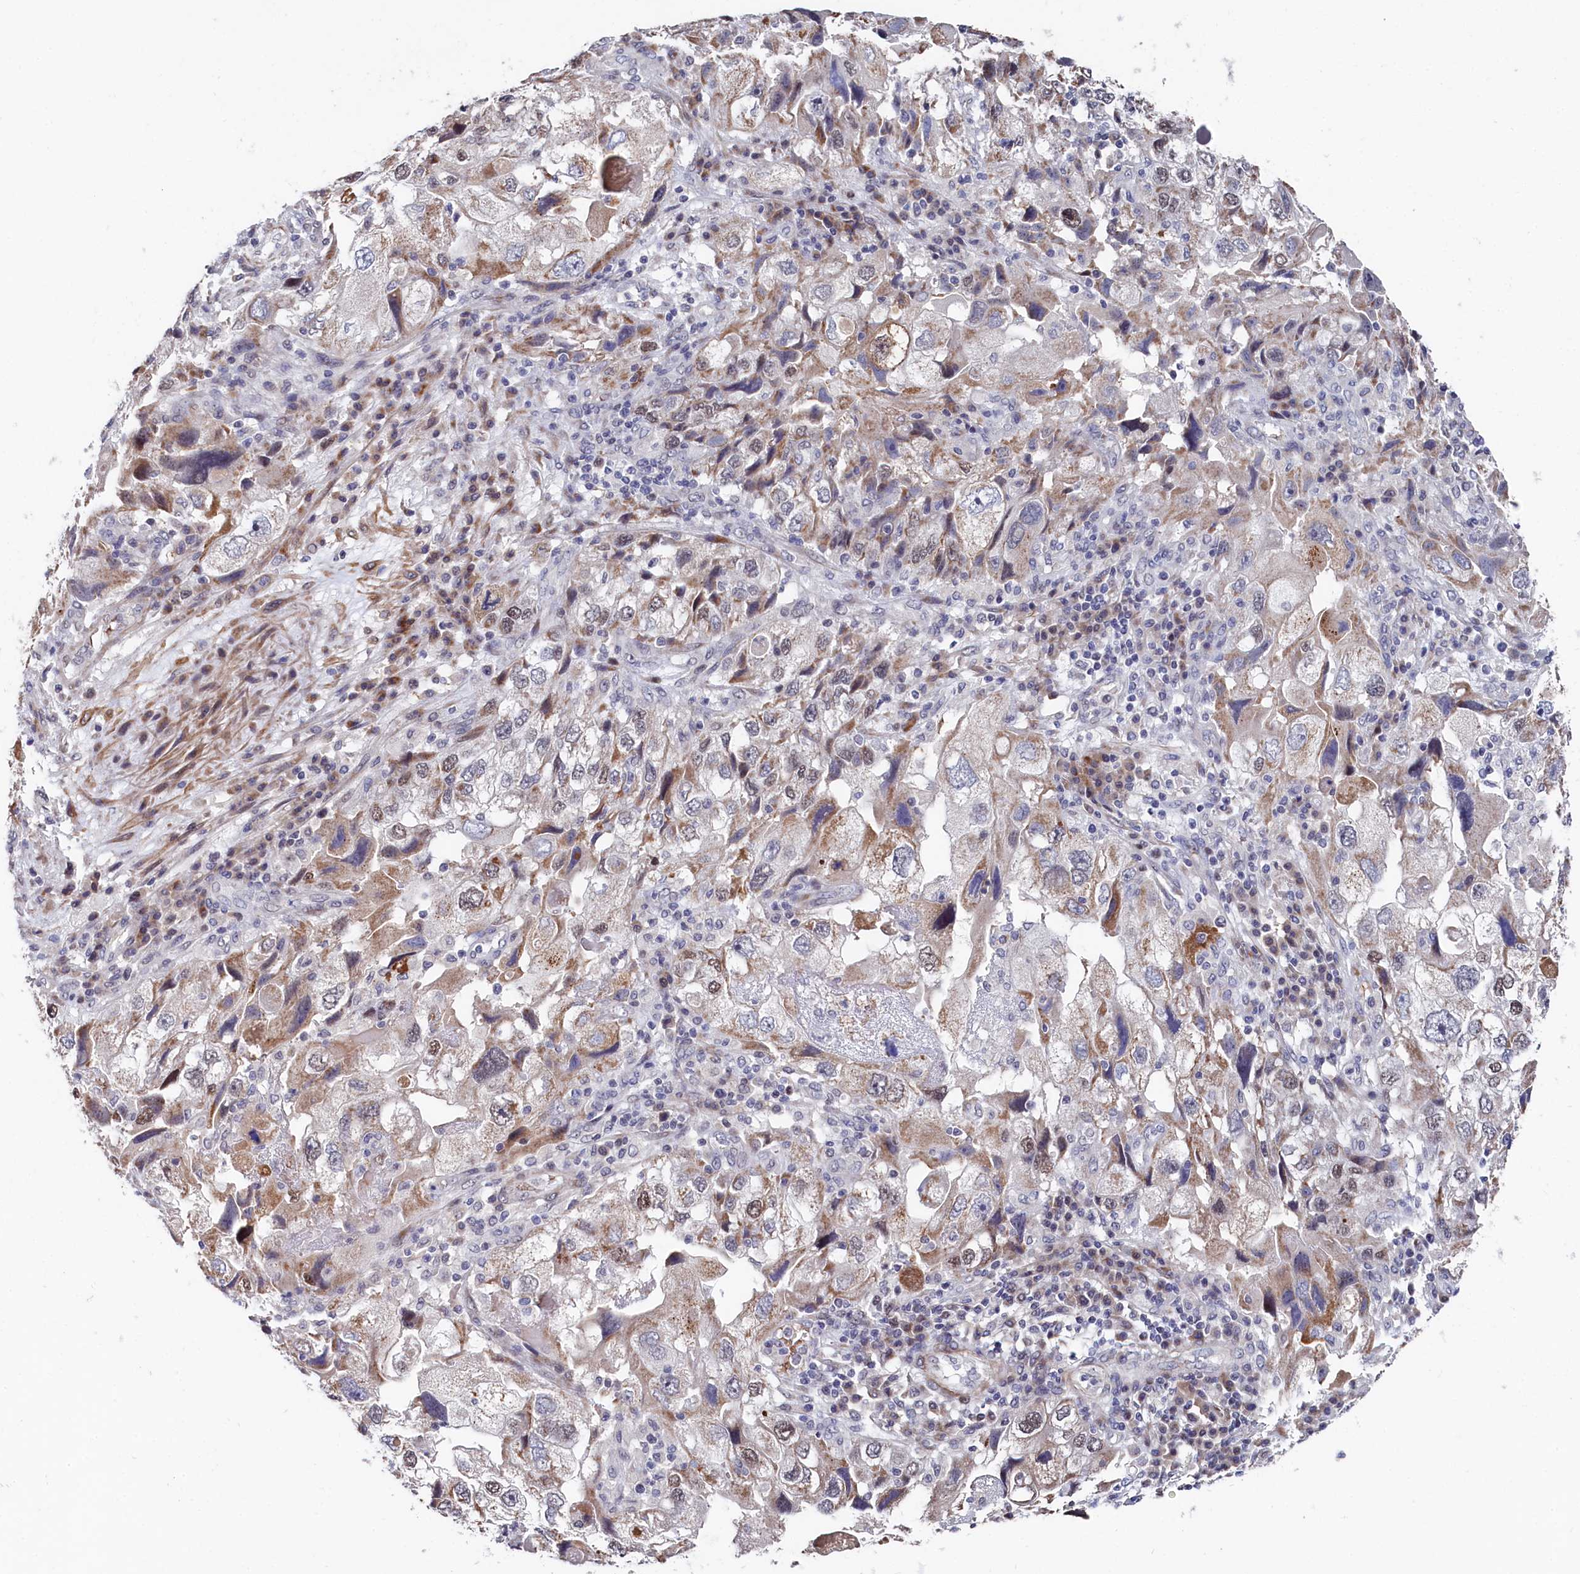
{"staining": {"intensity": "moderate", "quantity": "25%-75%", "location": "cytoplasmic/membranous,nuclear"}, "tissue": "endometrial cancer", "cell_type": "Tumor cells", "image_type": "cancer", "snomed": [{"axis": "morphology", "description": "Adenocarcinoma, NOS"}, {"axis": "topography", "description": "Endometrium"}], "caption": "Endometrial adenocarcinoma tissue exhibits moderate cytoplasmic/membranous and nuclear staining in about 25%-75% of tumor cells The staining is performed using DAB brown chromogen to label protein expression. The nuclei are counter-stained blue using hematoxylin.", "gene": "TIGD4", "patient": {"sex": "female", "age": 49}}